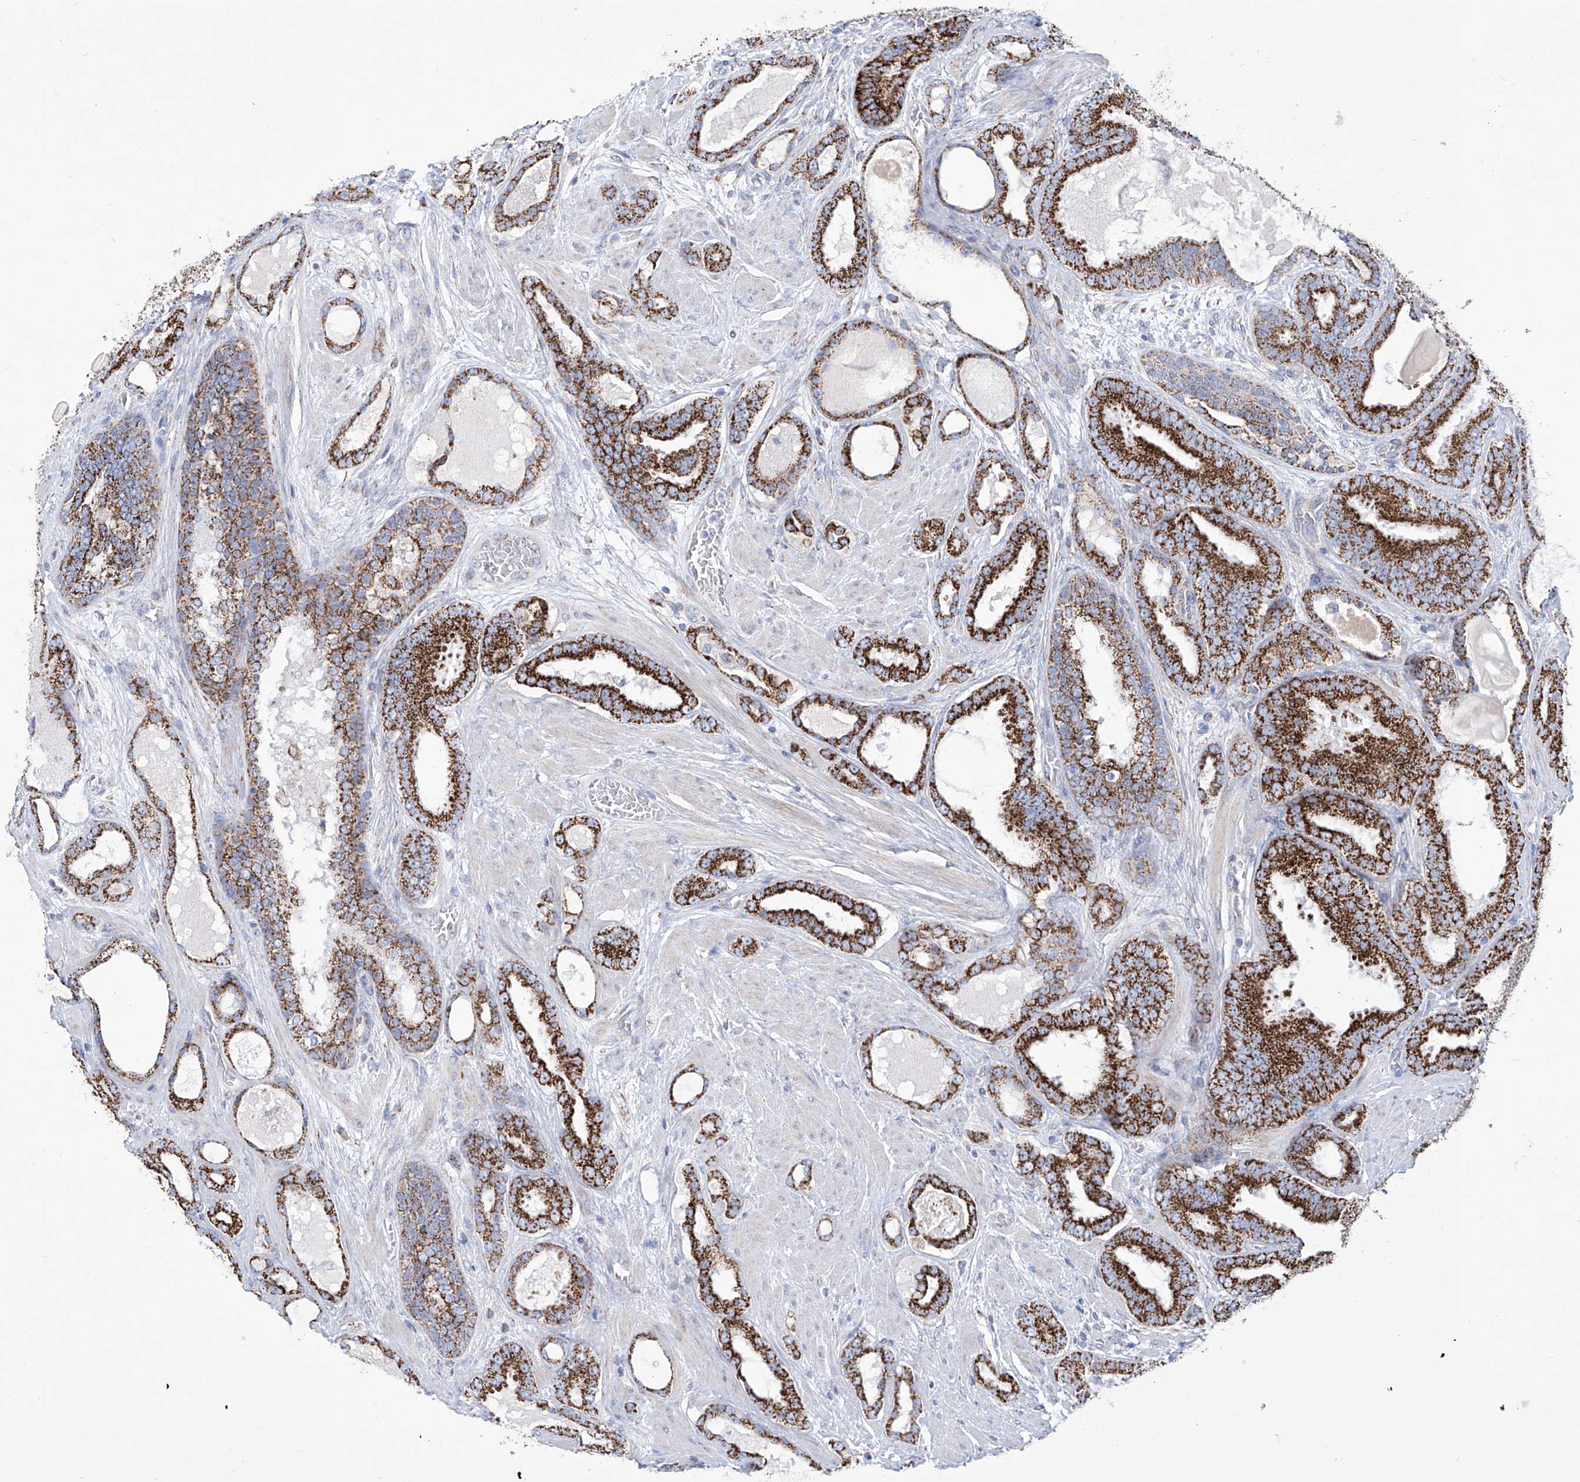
{"staining": {"intensity": "strong", "quantity": ">75%", "location": "cytoplasmic/membranous"}, "tissue": "prostate cancer", "cell_type": "Tumor cells", "image_type": "cancer", "snomed": [{"axis": "morphology", "description": "Adenocarcinoma, High grade"}, {"axis": "topography", "description": "Prostate"}], "caption": "Tumor cells exhibit high levels of strong cytoplasmic/membranous staining in about >75% of cells in human prostate adenocarcinoma (high-grade).", "gene": "ALDH6A1", "patient": {"sex": "male", "age": 60}}